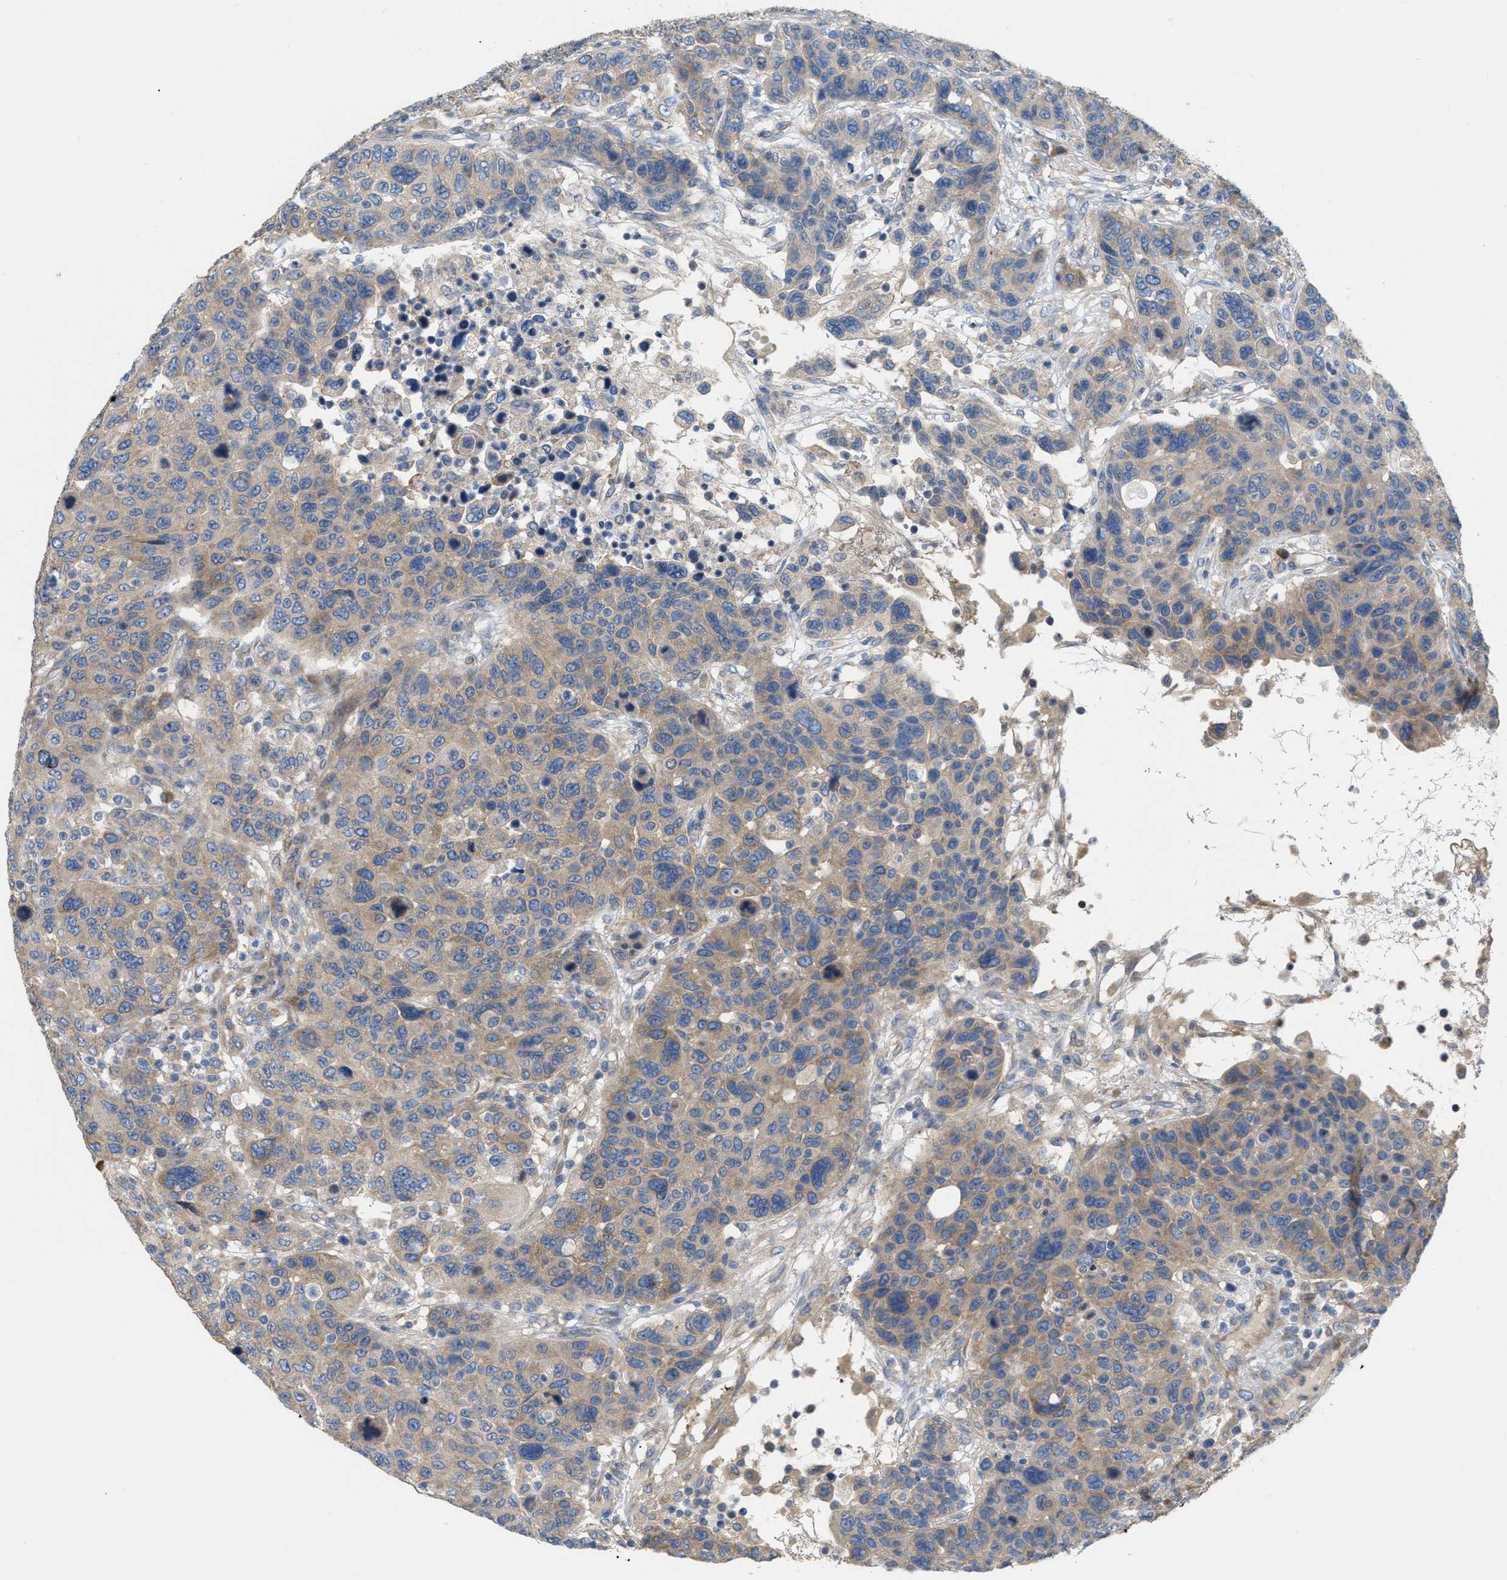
{"staining": {"intensity": "weak", "quantity": ">75%", "location": "cytoplasmic/membranous"}, "tissue": "breast cancer", "cell_type": "Tumor cells", "image_type": "cancer", "snomed": [{"axis": "morphology", "description": "Duct carcinoma"}, {"axis": "topography", "description": "Breast"}], "caption": "This is an image of immunohistochemistry (IHC) staining of breast invasive ductal carcinoma, which shows weak expression in the cytoplasmic/membranous of tumor cells.", "gene": "DHX58", "patient": {"sex": "female", "age": 37}}